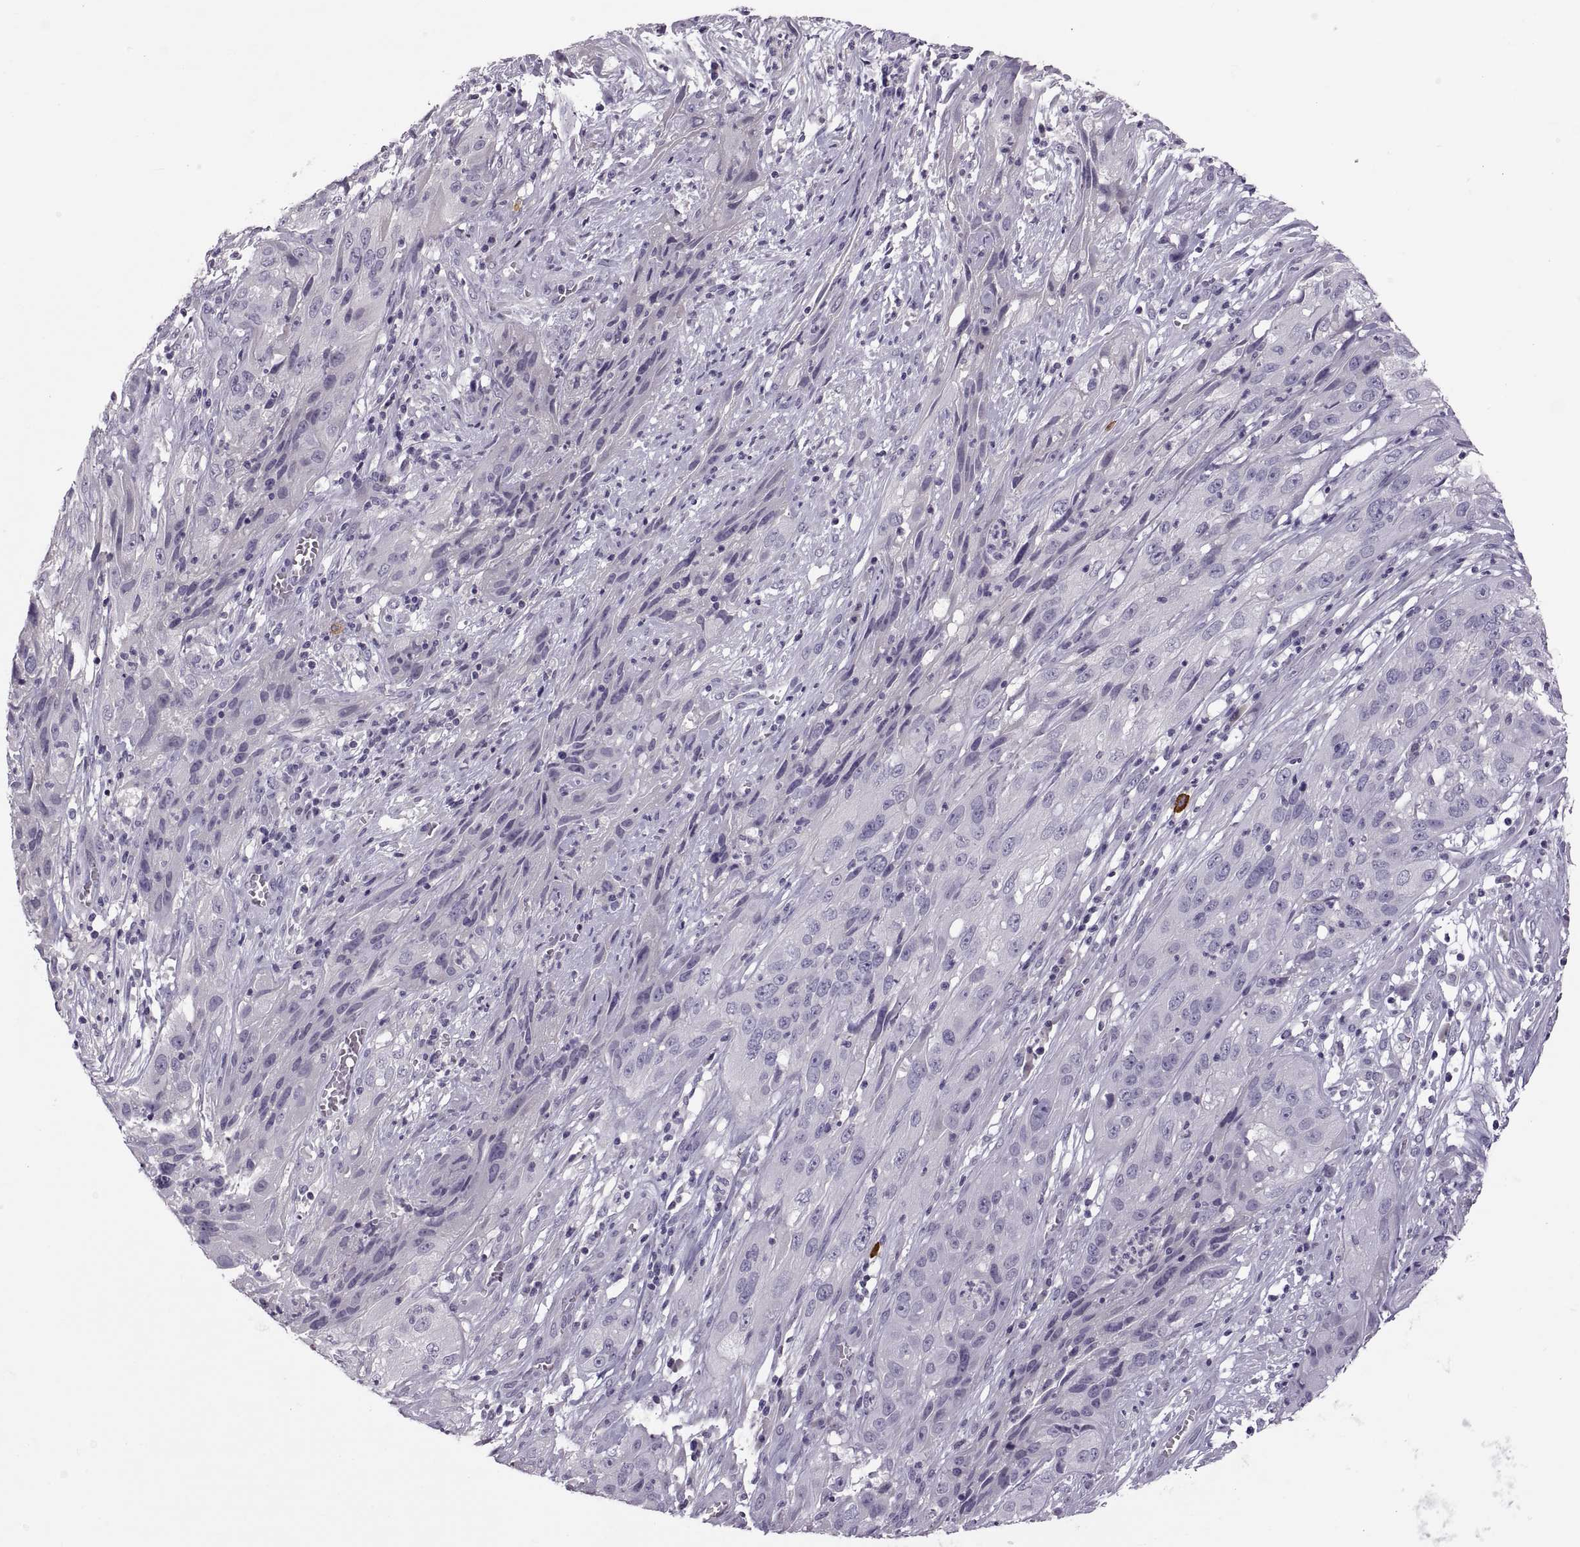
{"staining": {"intensity": "negative", "quantity": "none", "location": "none"}, "tissue": "cervical cancer", "cell_type": "Tumor cells", "image_type": "cancer", "snomed": [{"axis": "morphology", "description": "Squamous cell carcinoma, NOS"}, {"axis": "topography", "description": "Cervix"}], "caption": "Immunohistochemical staining of cervical cancer (squamous cell carcinoma) exhibits no significant staining in tumor cells.", "gene": "WFDC8", "patient": {"sex": "female", "age": 32}}